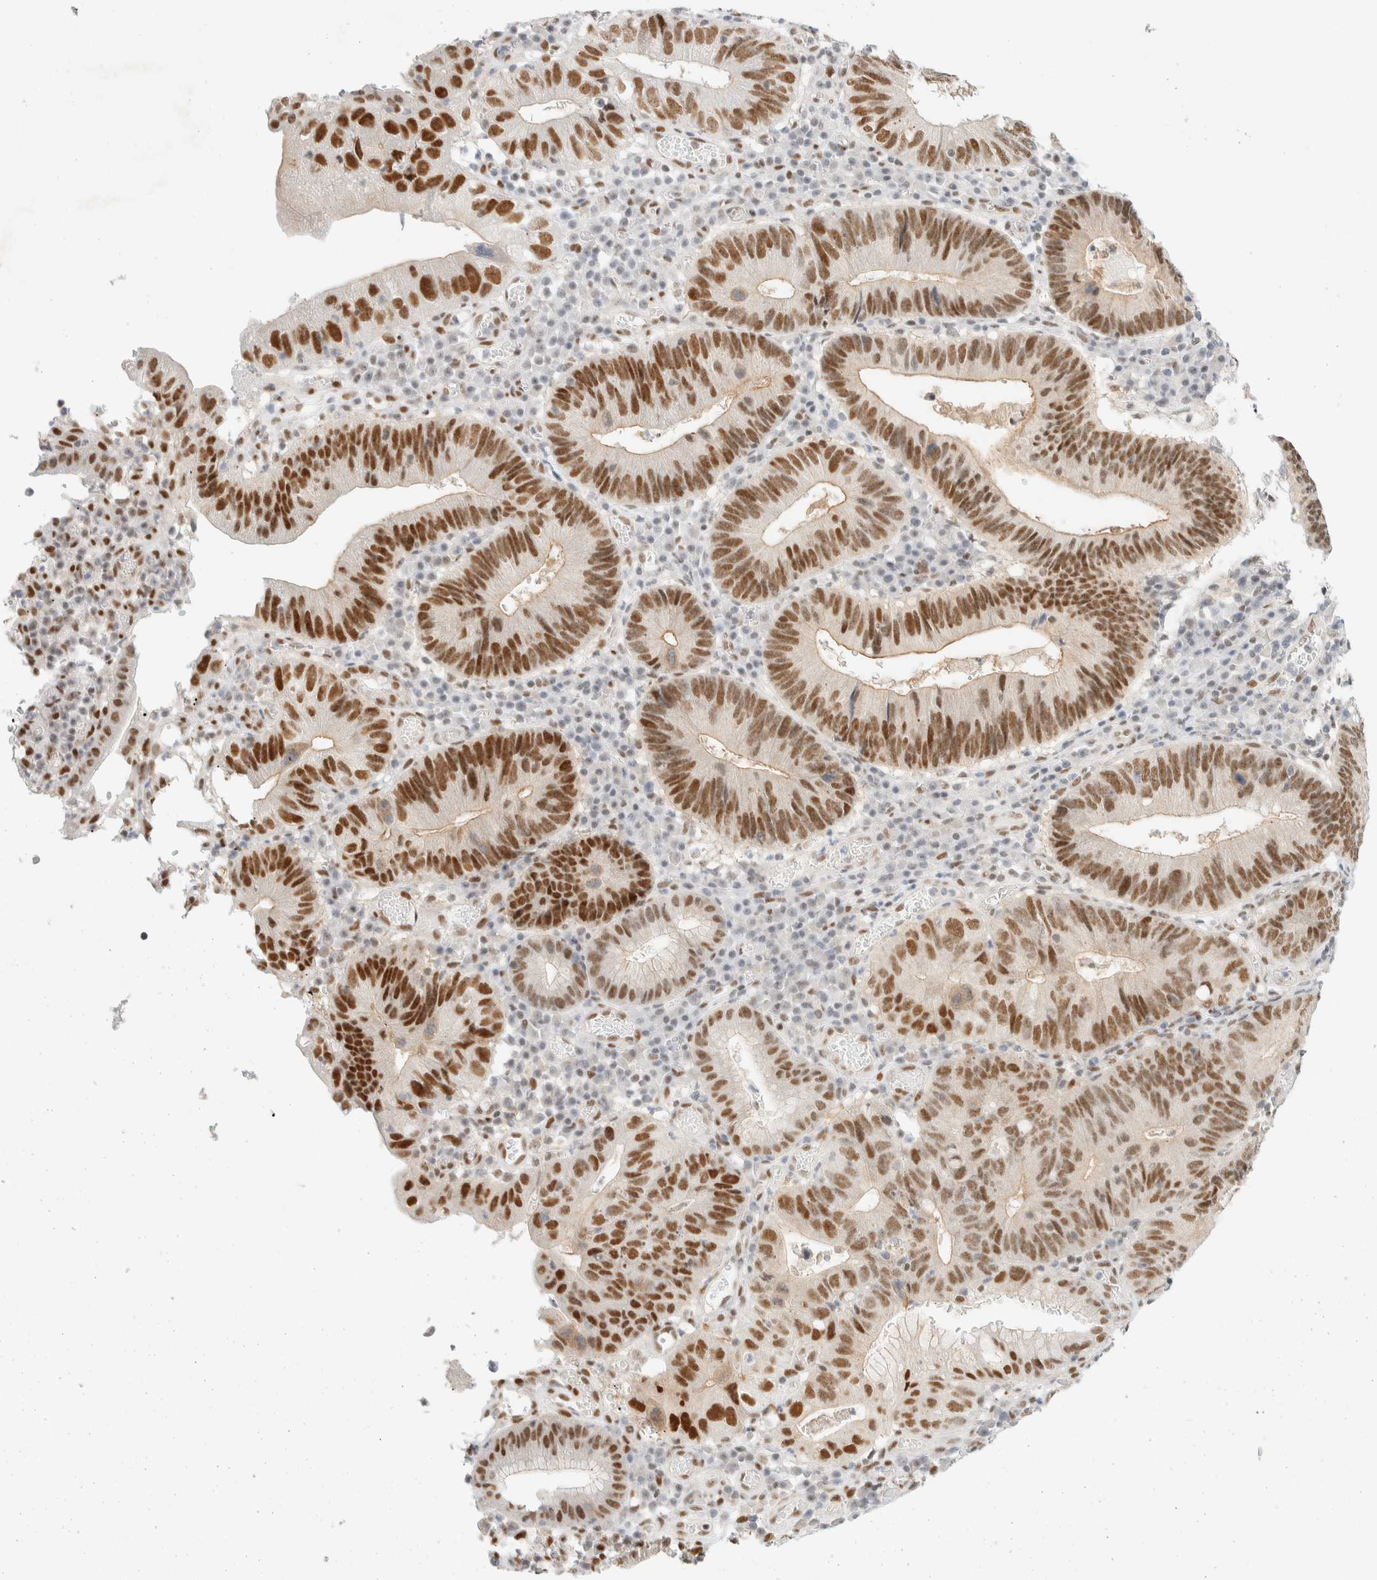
{"staining": {"intensity": "moderate", "quantity": ">75%", "location": "nuclear"}, "tissue": "stomach cancer", "cell_type": "Tumor cells", "image_type": "cancer", "snomed": [{"axis": "morphology", "description": "Adenocarcinoma, NOS"}, {"axis": "topography", "description": "Stomach"}], "caption": "Immunohistochemistry (IHC) of human stomach cancer shows medium levels of moderate nuclear expression in approximately >75% of tumor cells.", "gene": "PYGO2", "patient": {"sex": "male", "age": 59}}